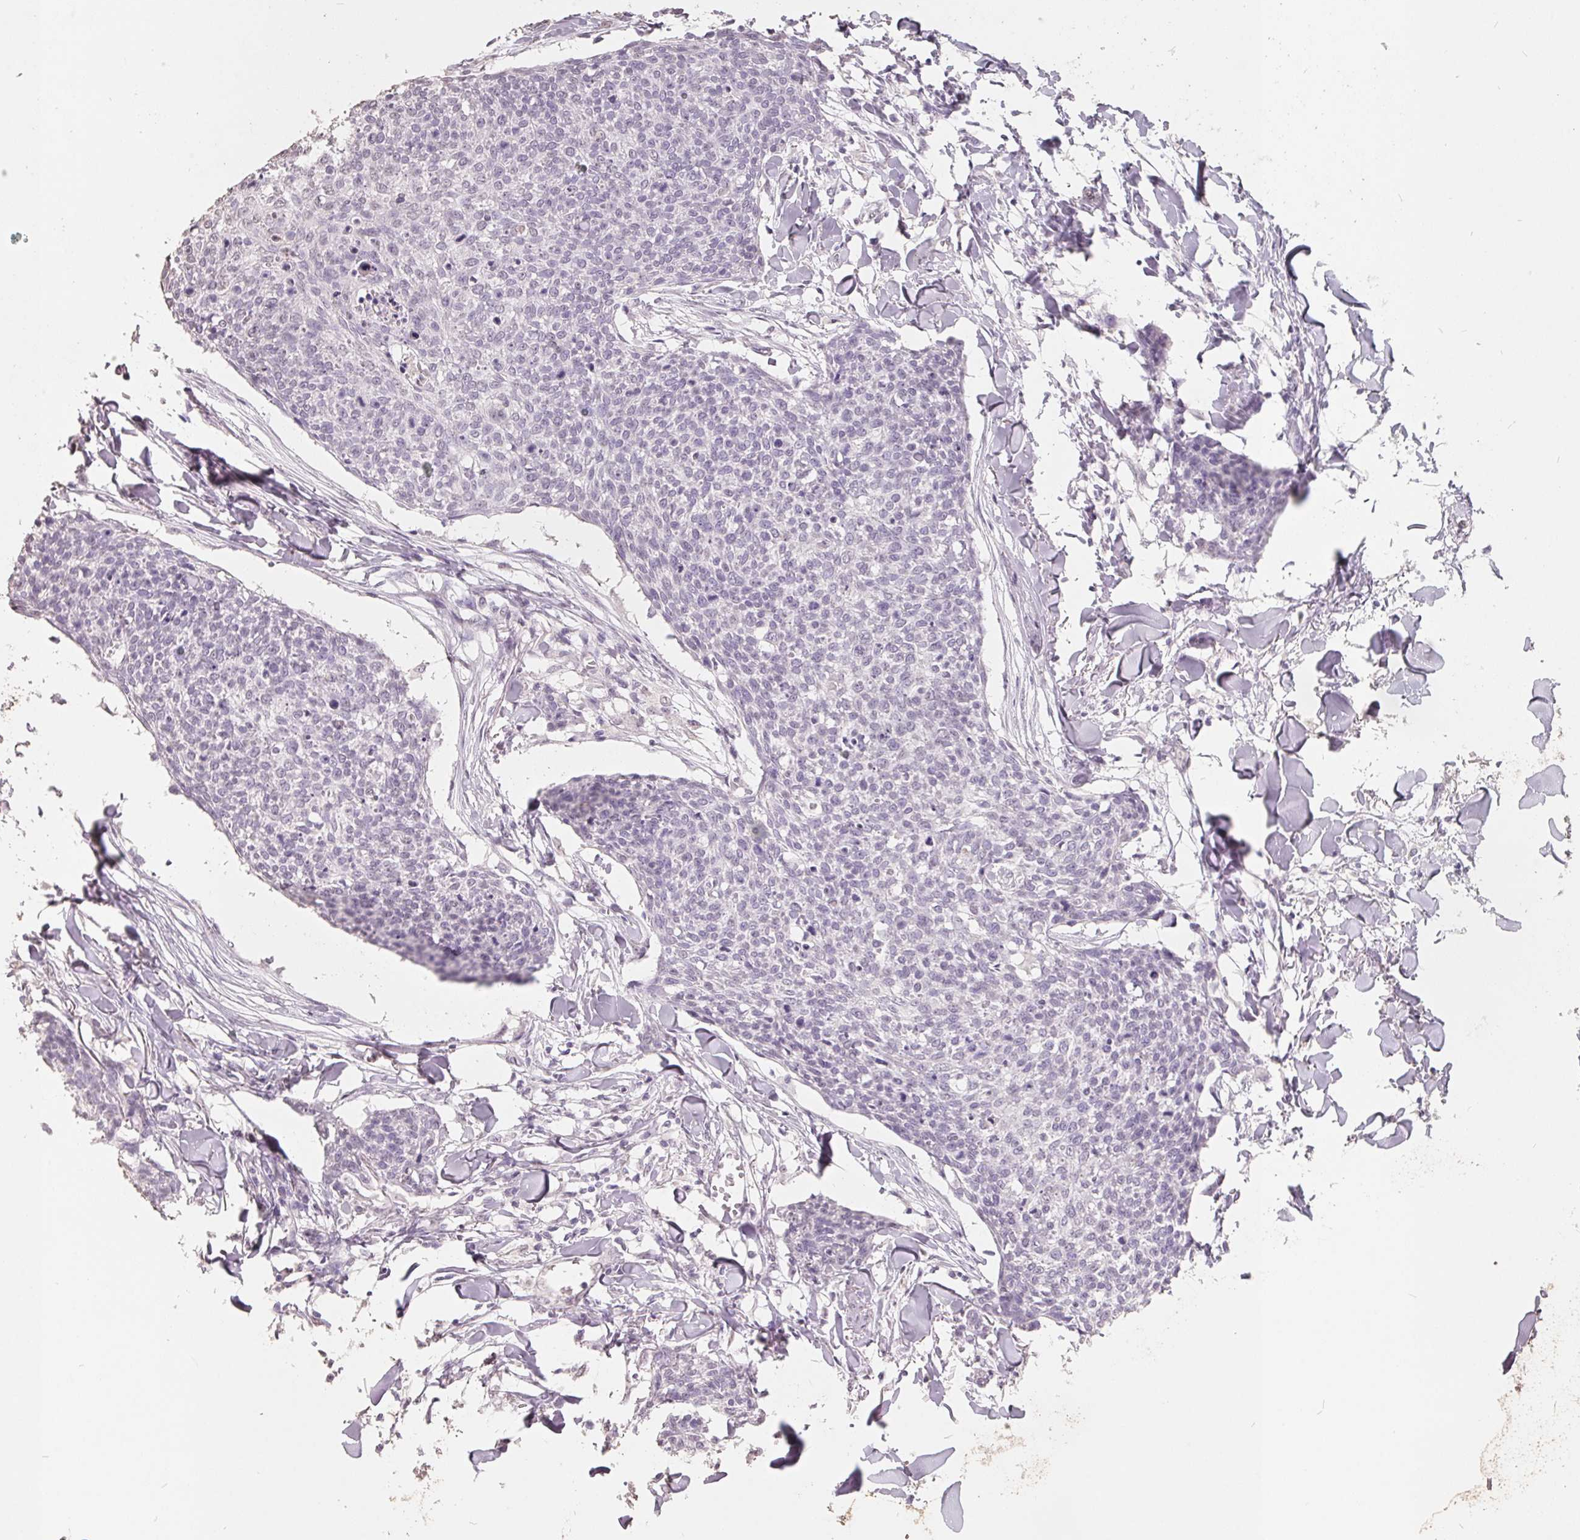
{"staining": {"intensity": "negative", "quantity": "none", "location": "none"}, "tissue": "skin cancer", "cell_type": "Tumor cells", "image_type": "cancer", "snomed": [{"axis": "morphology", "description": "Squamous cell carcinoma, NOS"}, {"axis": "topography", "description": "Skin"}, {"axis": "topography", "description": "Vulva"}], "caption": "Tumor cells show no significant expression in squamous cell carcinoma (skin).", "gene": "FTCD", "patient": {"sex": "female", "age": 75}}